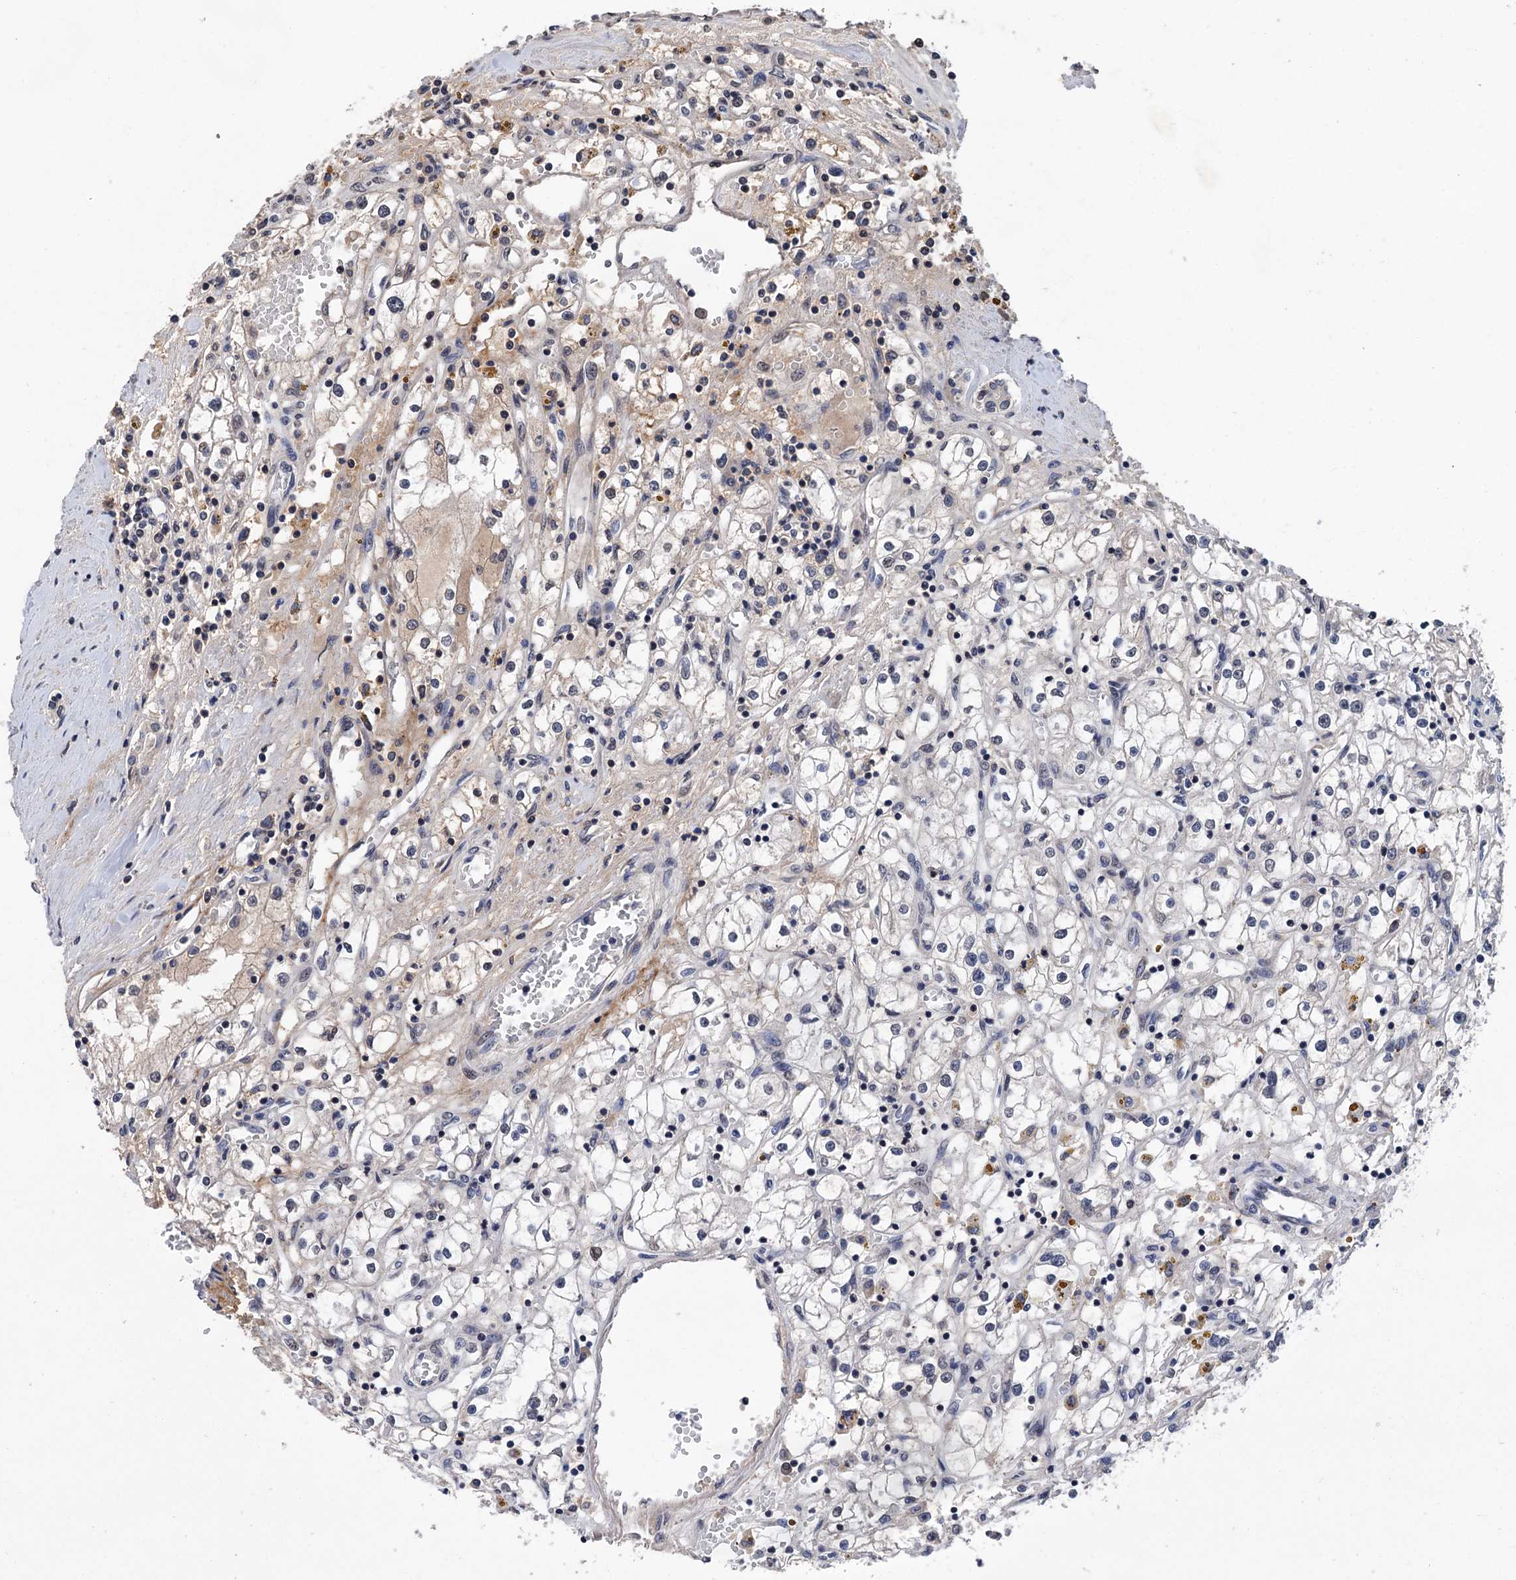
{"staining": {"intensity": "negative", "quantity": "none", "location": "none"}, "tissue": "renal cancer", "cell_type": "Tumor cells", "image_type": "cancer", "snomed": [{"axis": "morphology", "description": "Adenocarcinoma, NOS"}, {"axis": "topography", "description": "Kidney"}], "caption": "The micrograph shows no significant expression in tumor cells of renal adenocarcinoma. Nuclei are stained in blue.", "gene": "ART5", "patient": {"sex": "male", "age": 56}}